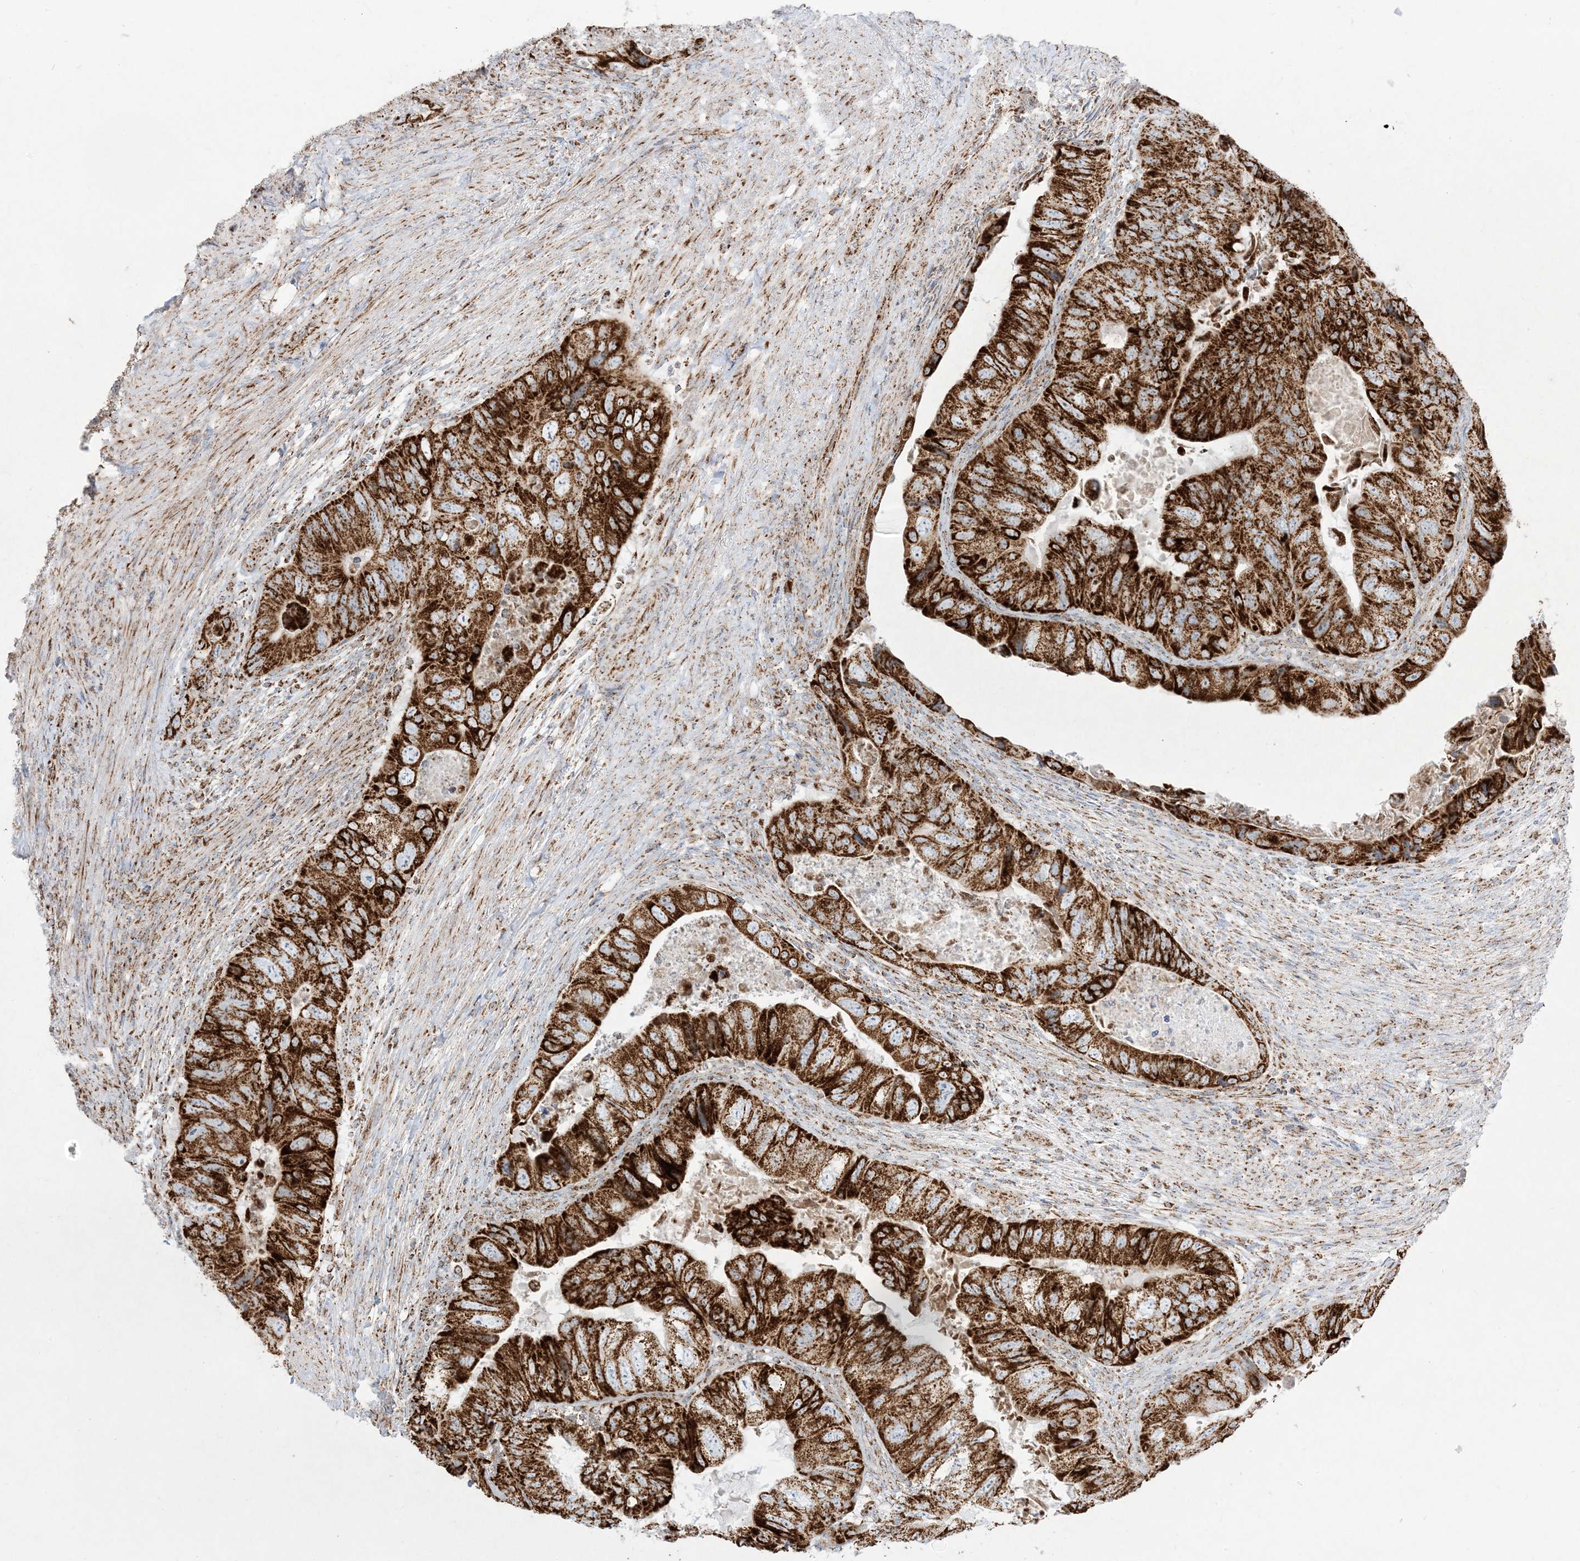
{"staining": {"intensity": "strong", "quantity": ">75%", "location": "cytoplasmic/membranous"}, "tissue": "colorectal cancer", "cell_type": "Tumor cells", "image_type": "cancer", "snomed": [{"axis": "morphology", "description": "Adenocarcinoma, NOS"}, {"axis": "topography", "description": "Rectum"}], "caption": "Colorectal cancer stained for a protein exhibits strong cytoplasmic/membranous positivity in tumor cells.", "gene": "MRPS36", "patient": {"sex": "male", "age": 63}}